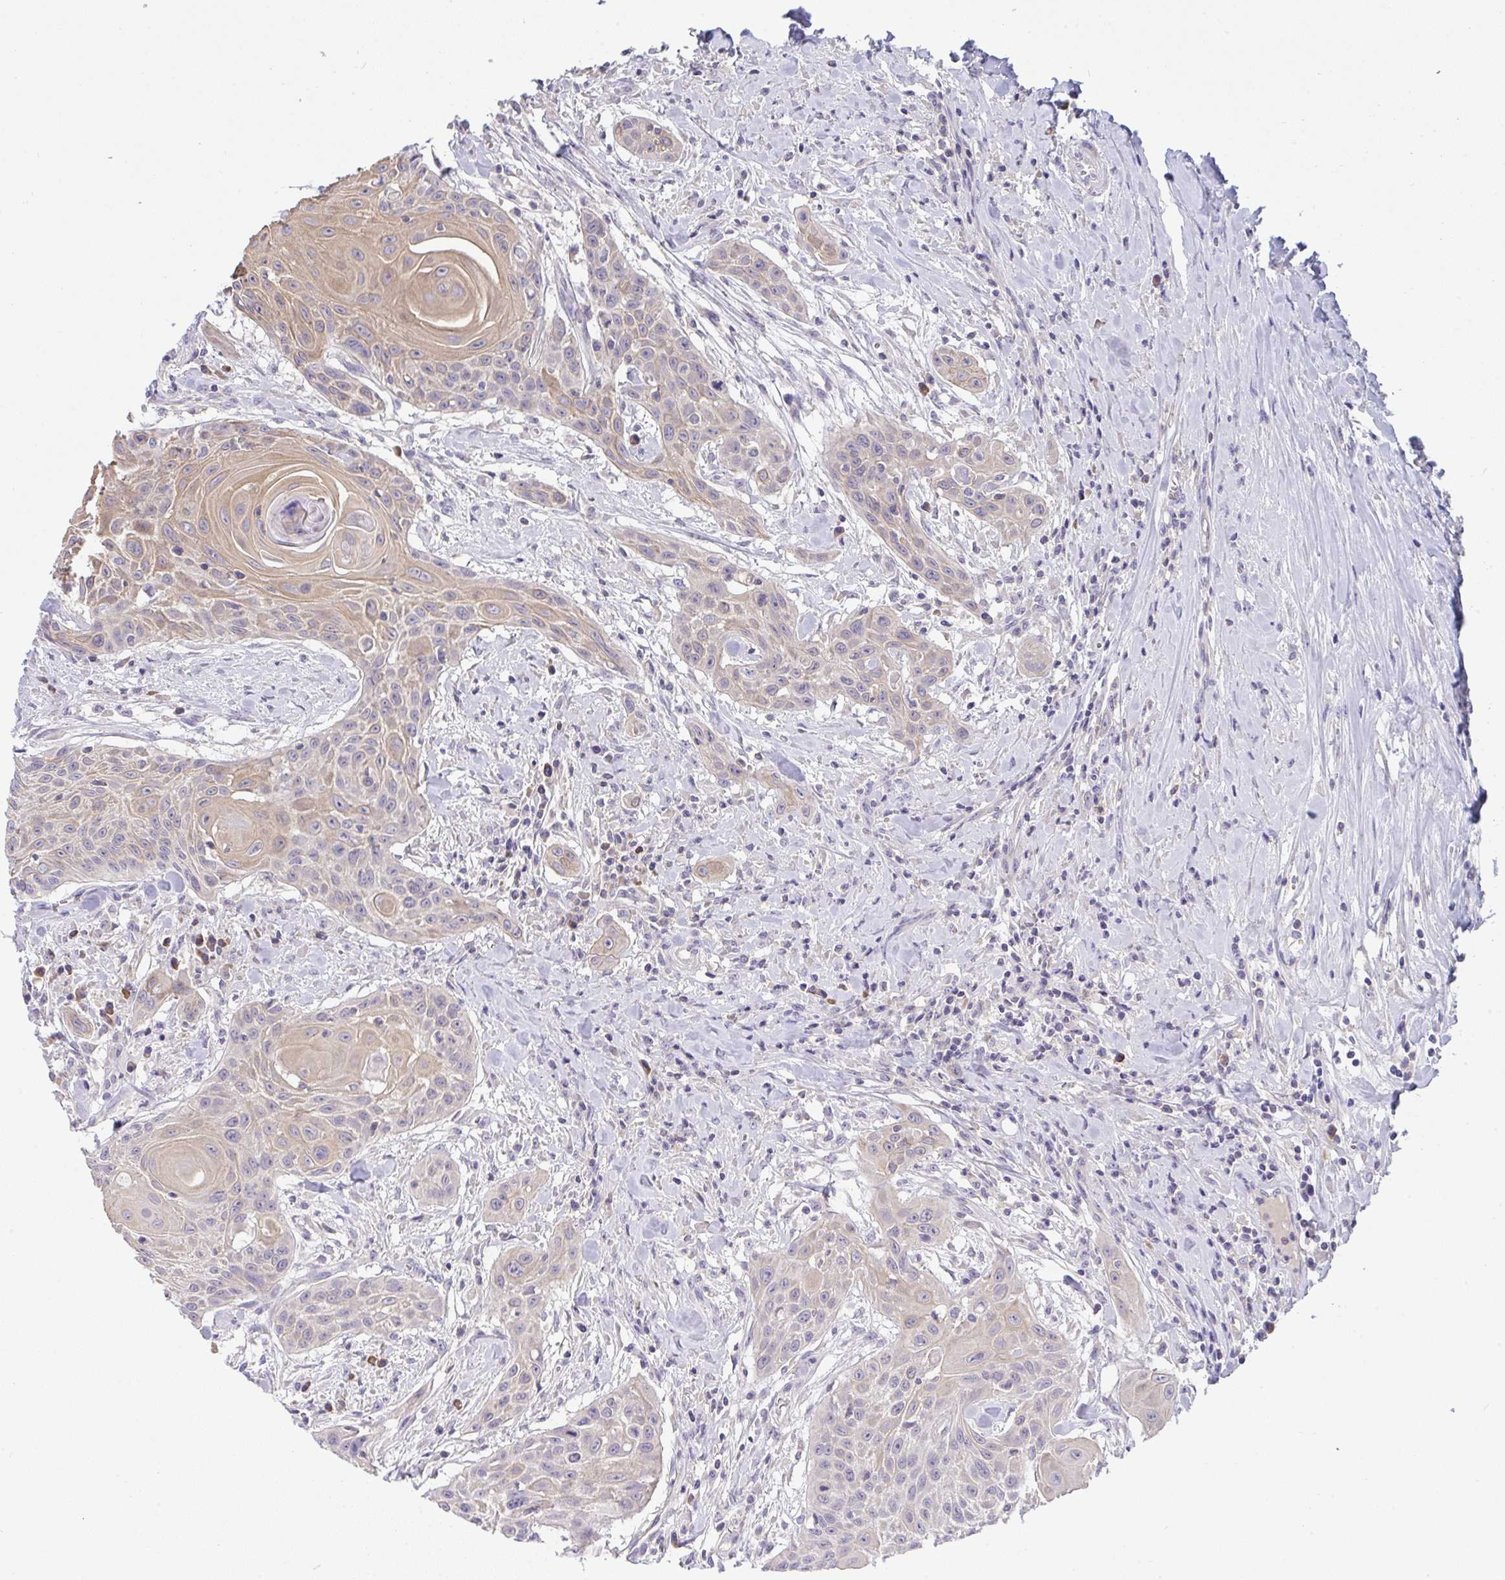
{"staining": {"intensity": "weak", "quantity": "<25%", "location": "cytoplasmic/membranous"}, "tissue": "head and neck cancer", "cell_type": "Tumor cells", "image_type": "cancer", "snomed": [{"axis": "morphology", "description": "Squamous cell carcinoma, NOS"}, {"axis": "topography", "description": "Lymph node"}, {"axis": "topography", "description": "Salivary gland"}, {"axis": "topography", "description": "Head-Neck"}], "caption": "DAB (3,3'-diaminobenzidine) immunohistochemical staining of head and neck squamous cell carcinoma exhibits no significant staining in tumor cells.", "gene": "TMEM41A", "patient": {"sex": "female", "age": 74}}